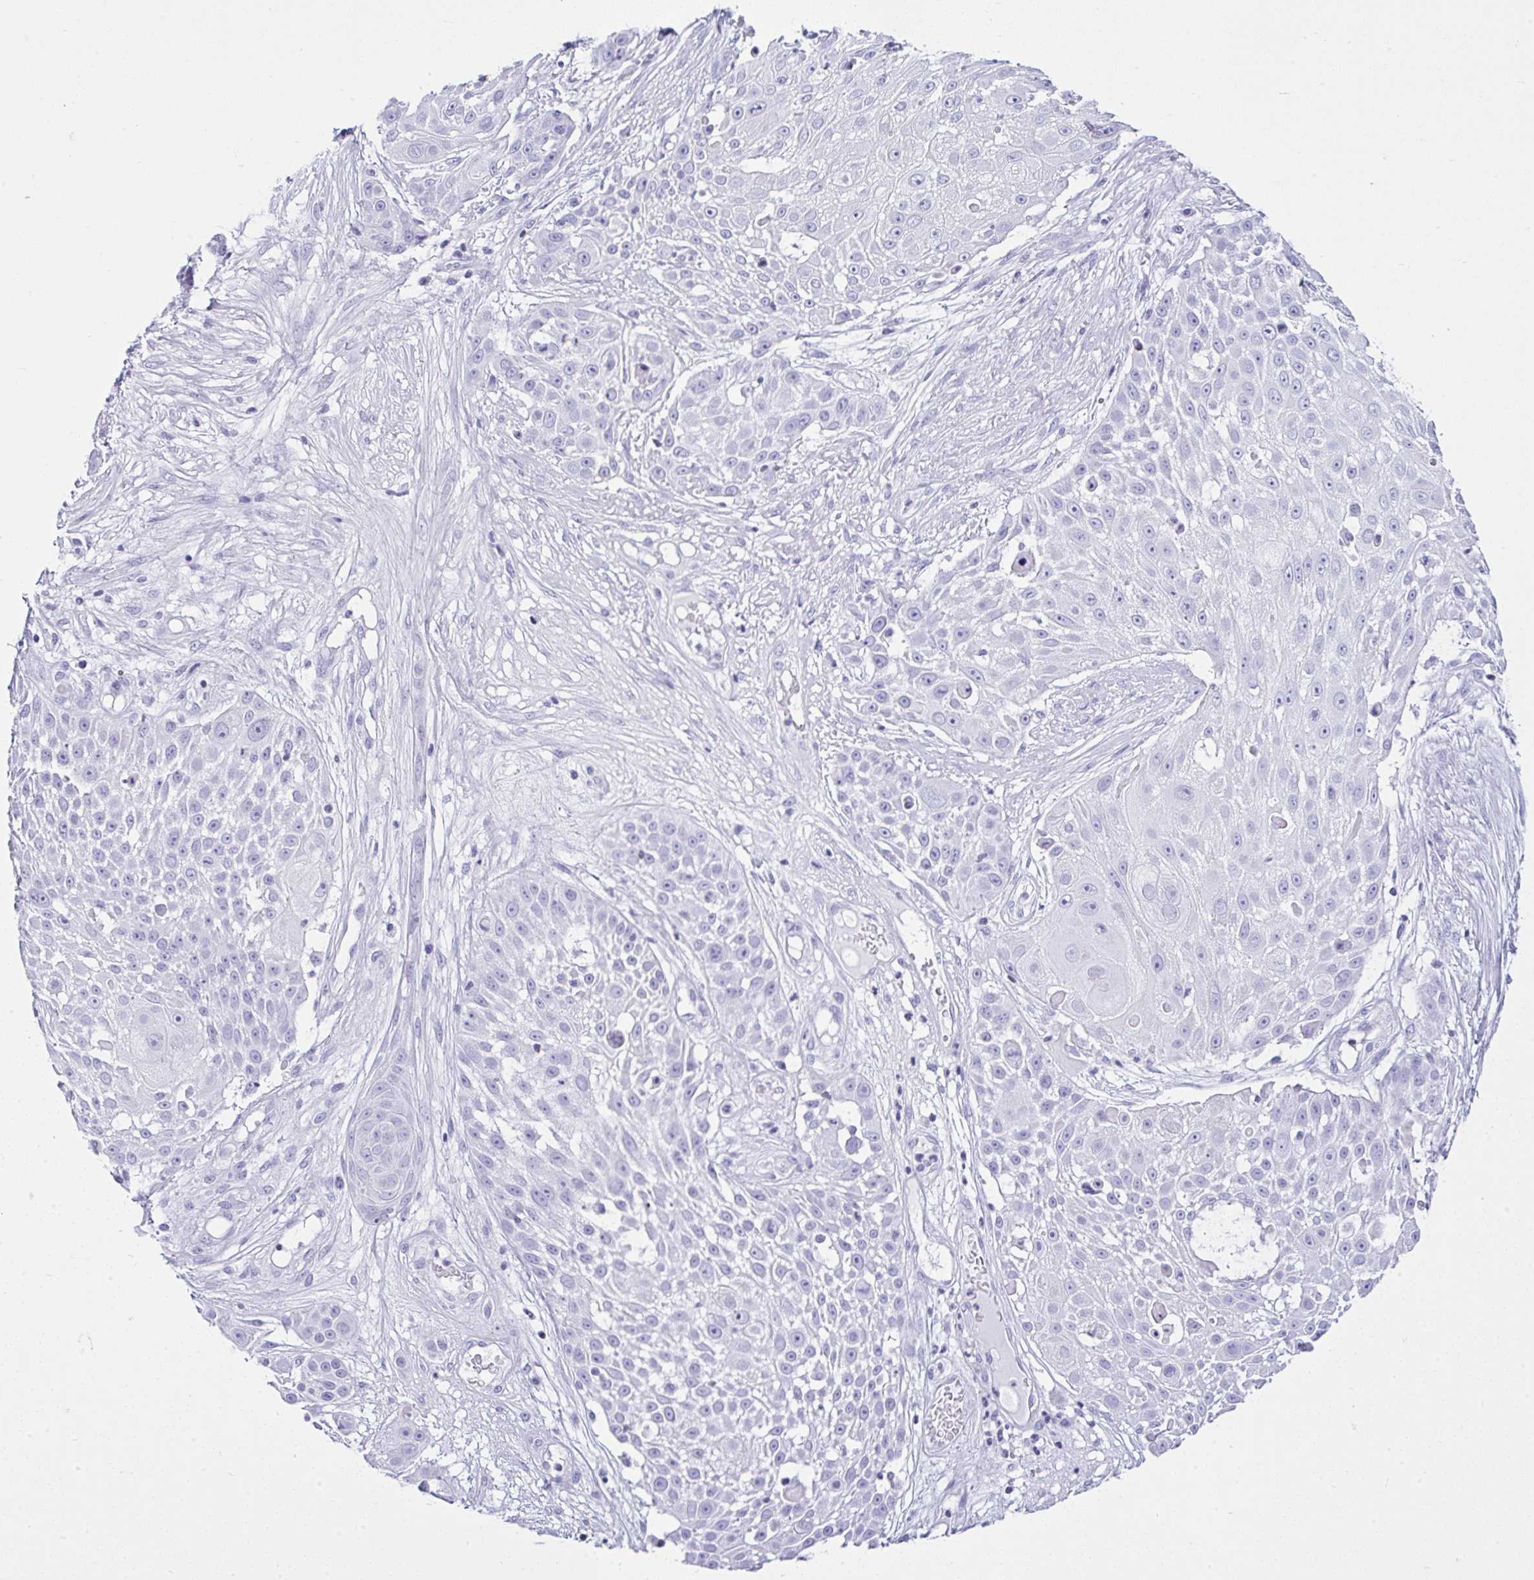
{"staining": {"intensity": "negative", "quantity": "none", "location": "none"}, "tissue": "skin cancer", "cell_type": "Tumor cells", "image_type": "cancer", "snomed": [{"axis": "morphology", "description": "Squamous cell carcinoma, NOS"}, {"axis": "topography", "description": "Skin"}], "caption": "The micrograph shows no significant staining in tumor cells of skin cancer (squamous cell carcinoma).", "gene": "KRT27", "patient": {"sex": "female", "age": 86}}